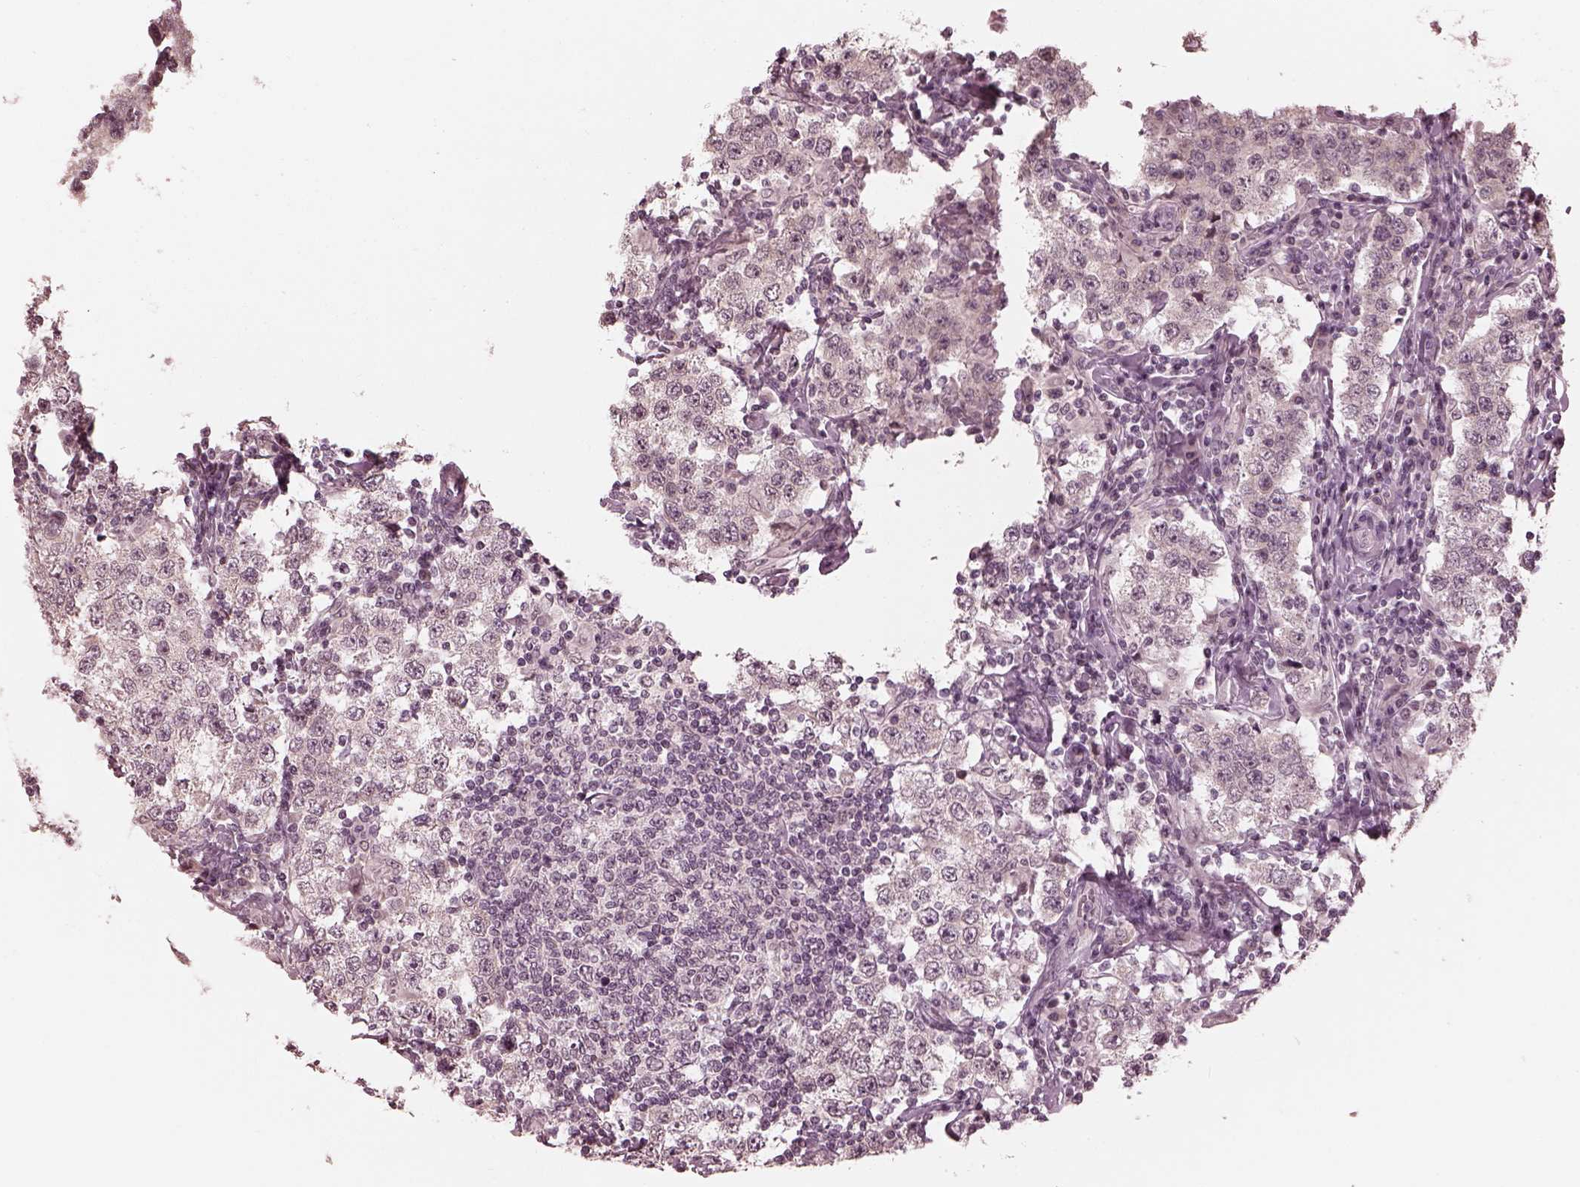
{"staining": {"intensity": "negative", "quantity": "none", "location": "none"}, "tissue": "testis cancer", "cell_type": "Tumor cells", "image_type": "cancer", "snomed": [{"axis": "morphology", "description": "Seminoma, NOS"}, {"axis": "morphology", "description": "Carcinoma, Embryonal, NOS"}, {"axis": "topography", "description": "Testis"}], "caption": "Immunohistochemistry (IHC) image of testis cancer stained for a protein (brown), which shows no expression in tumor cells.", "gene": "IQCG", "patient": {"sex": "male", "age": 41}}